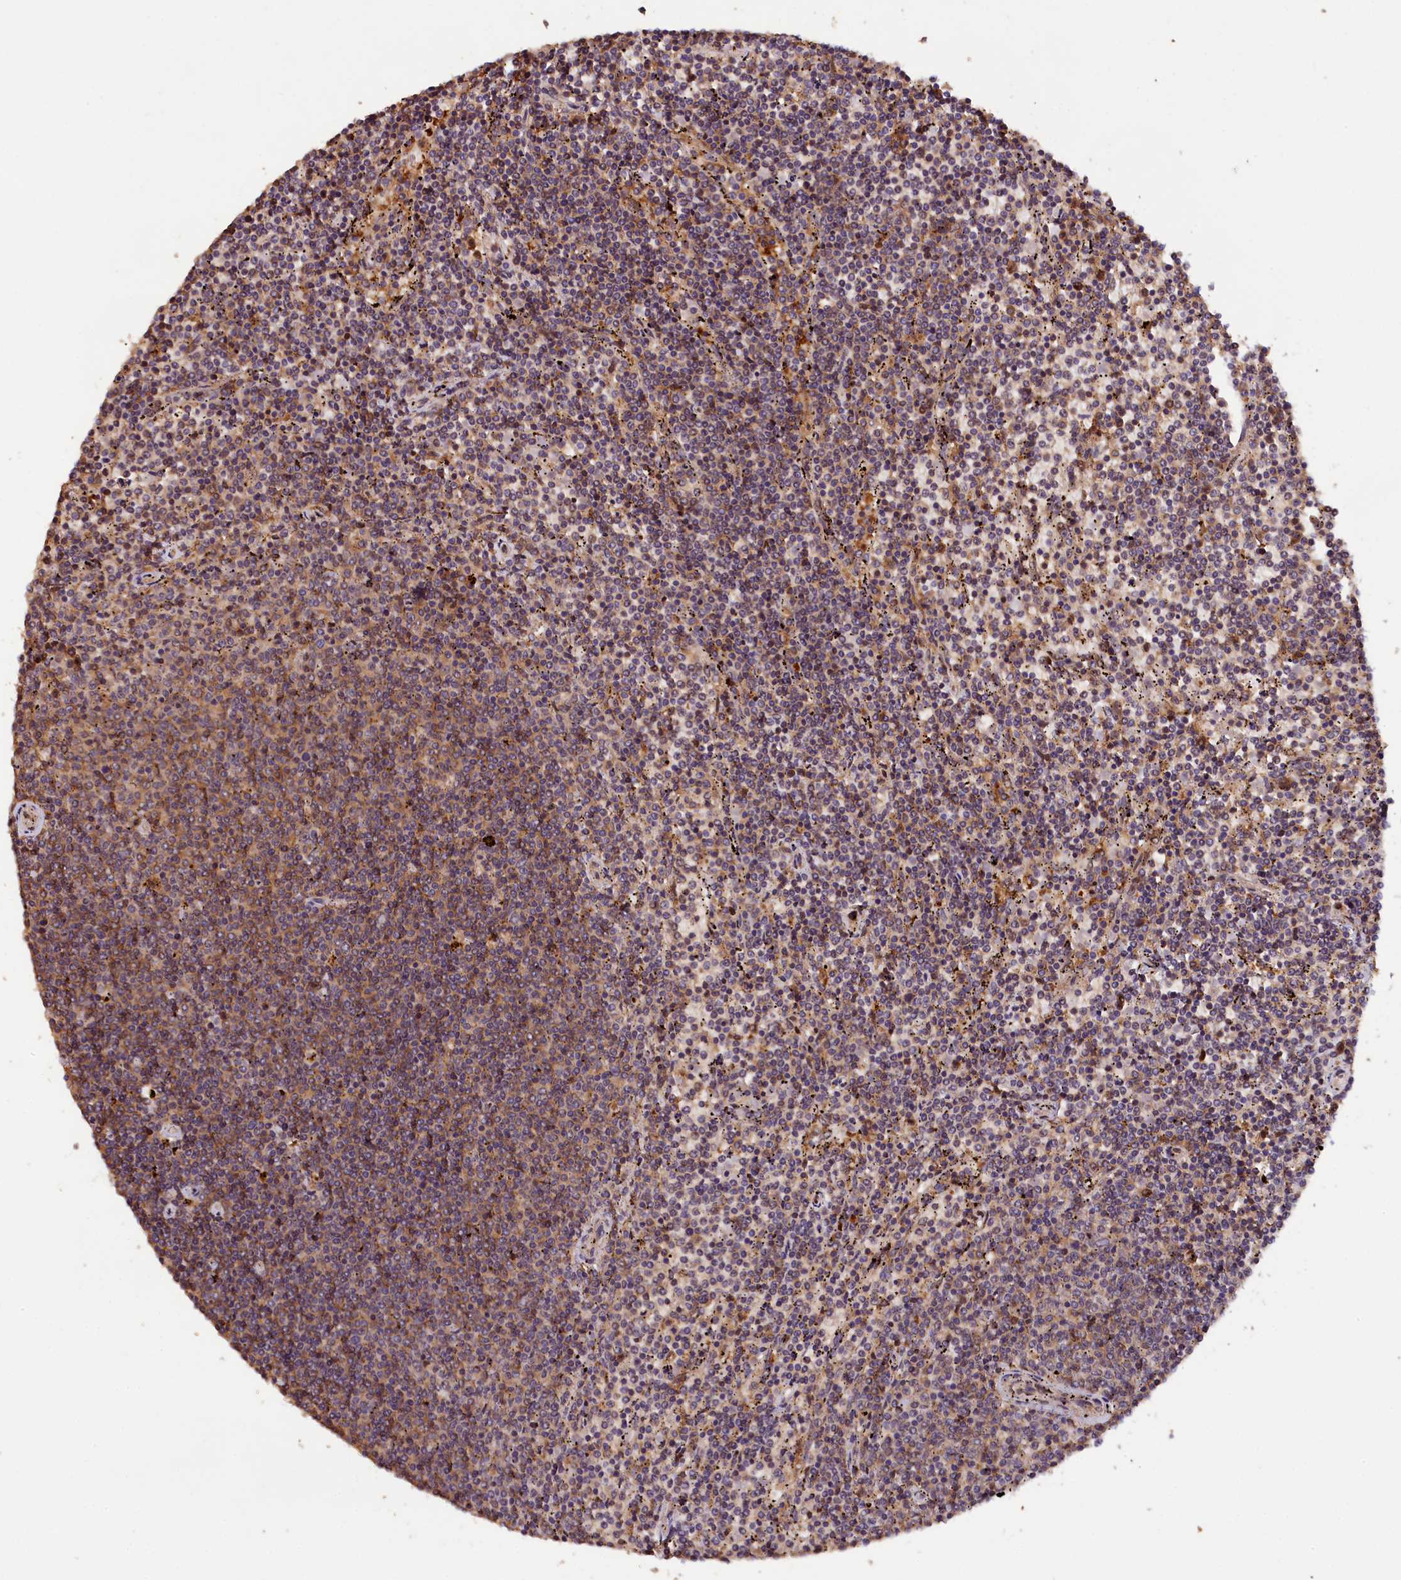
{"staining": {"intensity": "moderate", "quantity": "25%-75%", "location": "cytoplasmic/membranous"}, "tissue": "lymphoma", "cell_type": "Tumor cells", "image_type": "cancer", "snomed": [{"axis": "morphology", "description": "Malignant lymphoma, non-Hodgkin's type, Low grade"}, {"axis": "topography", "description": "Spleen"}], "caption": "Human low-grade malignant lymphoma, non-Hodgkin's type stained with a brown dye exhibits moderate cytoplasmic/membranous positive positivity in about 25%-75% of tumor cells.", "gene": "PHAF1", "patient": {"sex": "female", "age": 50}}